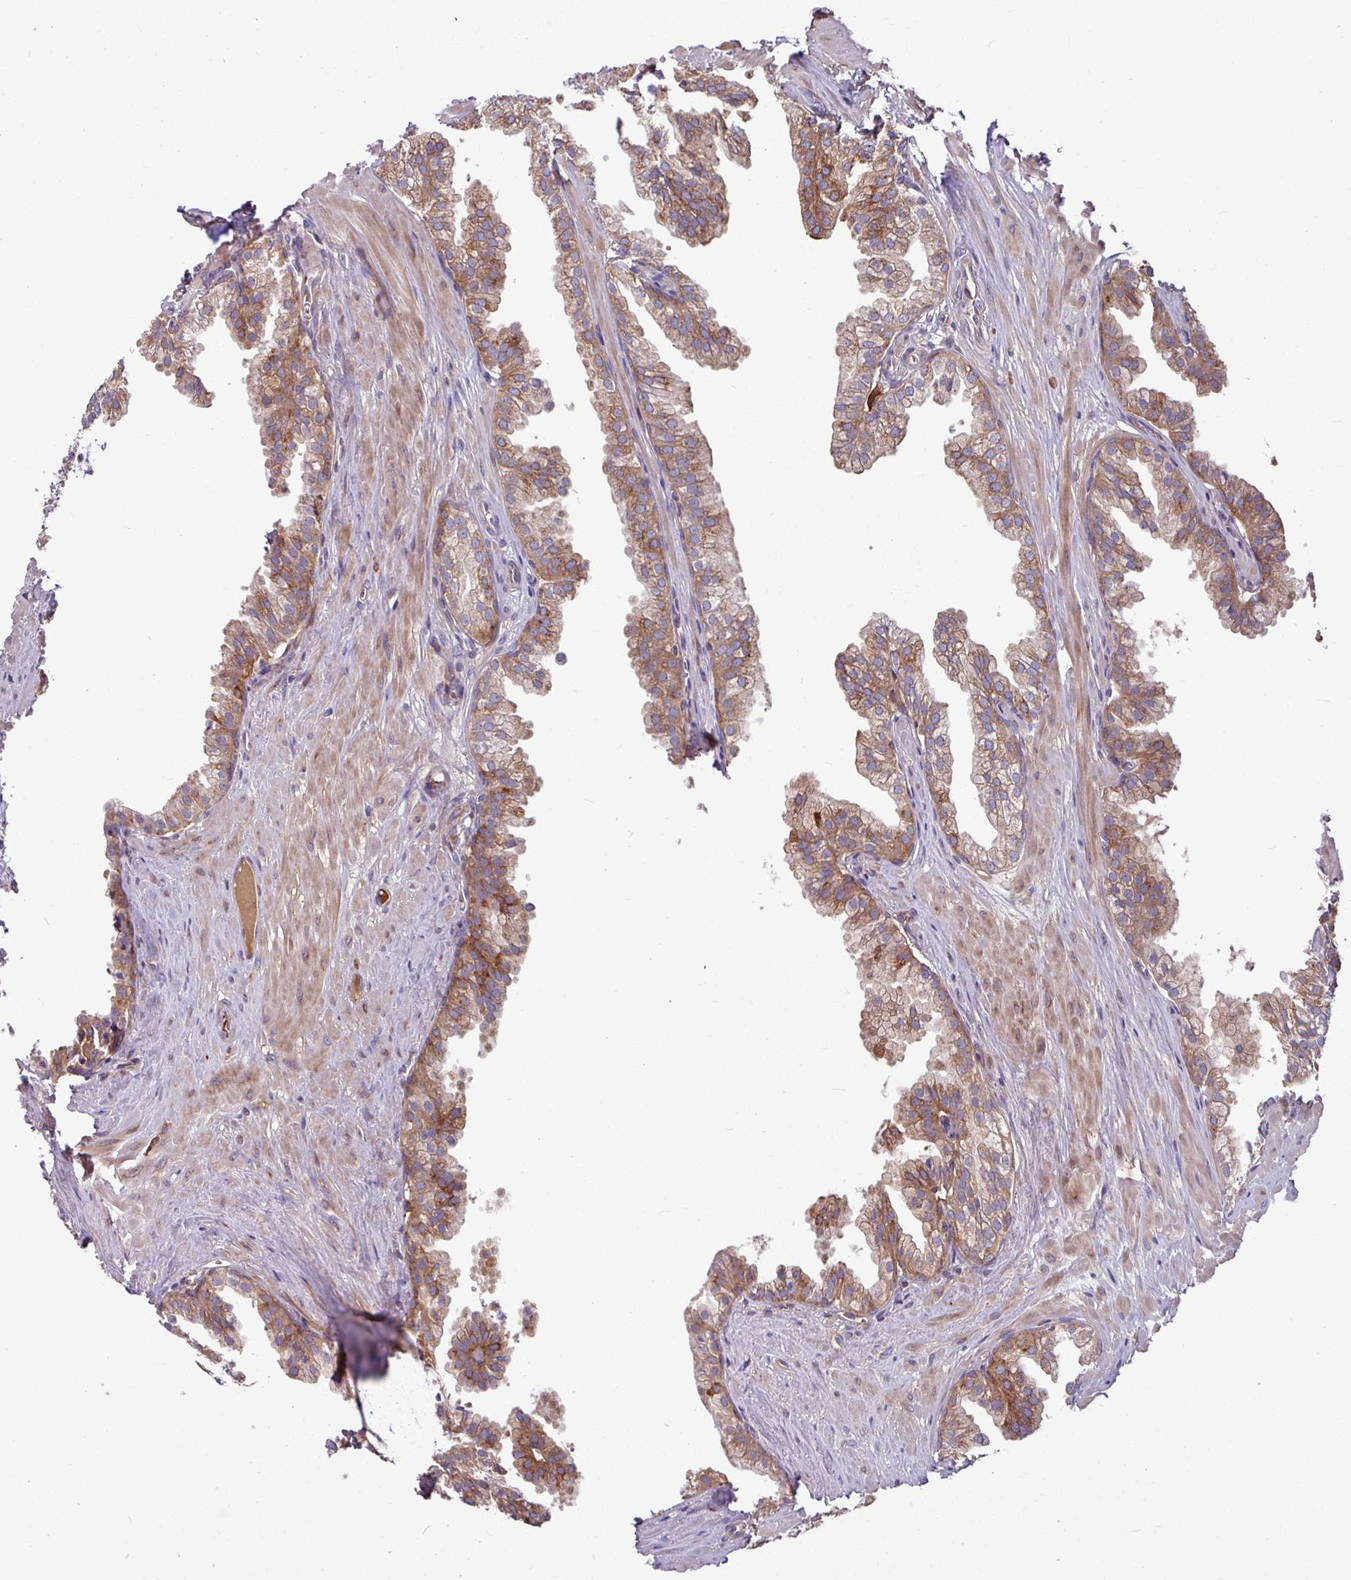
{"staining": {"intensity": "moderate", "quantity": ">75%", "location": "cytoplasmic/membranous"}, "tissue": "prostate", "cell_type": "Glandular cells", "image_type": "normal", "snomed": [{"axis": "morphology", "description": "Normal tissue, NOS"}, {"axis": "topography", "description": "Prostate"}, {"axis": "topography", "description": "Peripheral nerve tissue"}], "caption": "Human prostate stained with a brown dye demonstrates moderate cytoplasmic/membranous positive positivity in approximately >75% of glandular cells.", "gene": "LSM12", "patient": {"sex": "male", "age": 55}}